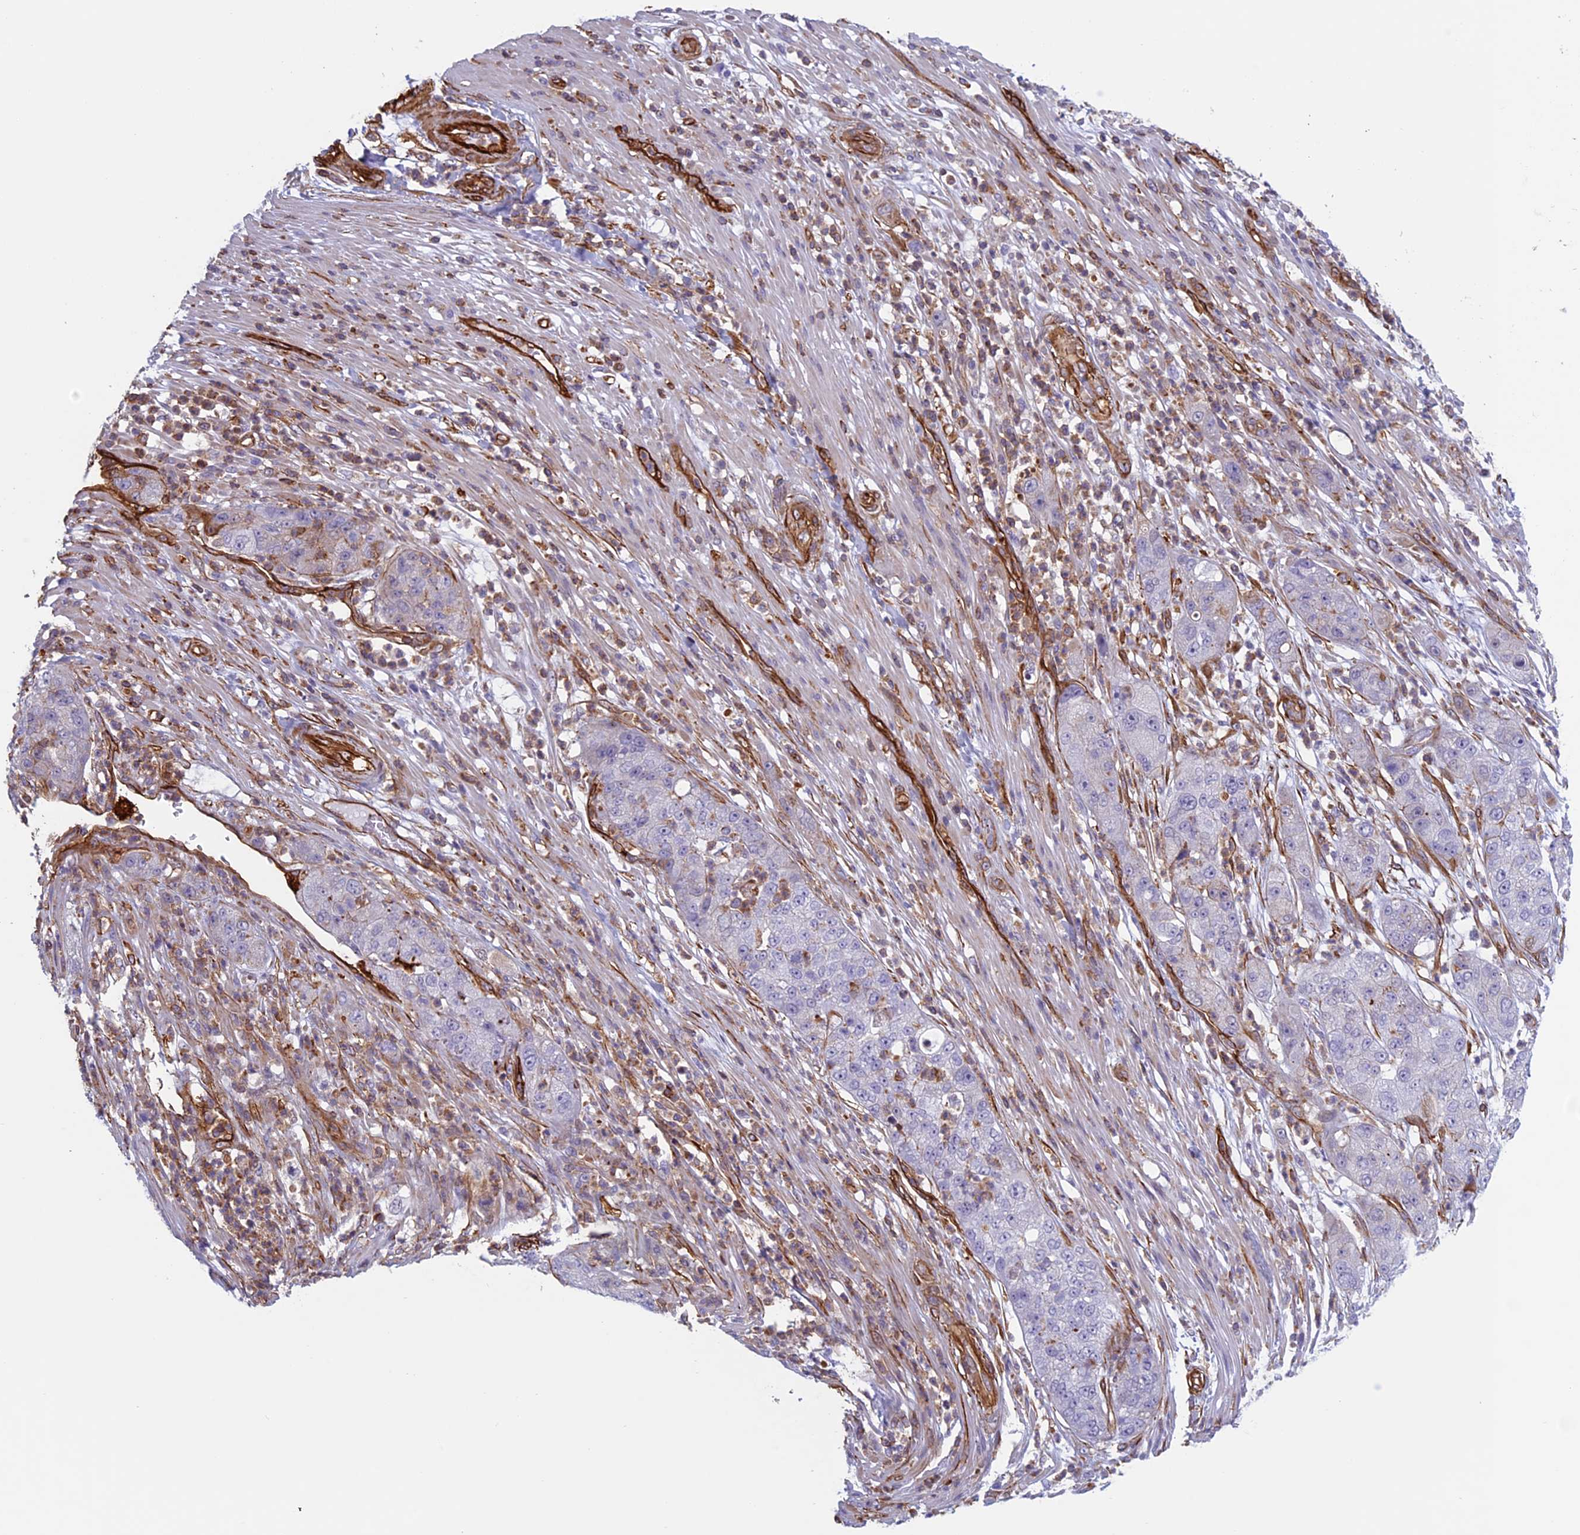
{"staining": {"intensity": "moderate", "quantity": "<25%", "location": "cytoplasmic/membranous"}, "tissue": "pancreatic cancer", "cell_type": "Tumor cells", "image_type": "cancer", "snomed": [{"axis": "morphology", "description": "Adenocarcinoma, NOS"}, {"axis": "topography", "description": "Pancreas"}], "caption": "A photomicrograph of human pancreatic cancer (adenocarcinoma) stained for a protein exhibits moderate cytoplasmic/membranous brown staining in tumor cells.", "gene": "ANGPTL2", "patient": {"sex": "female", "age": 78}}